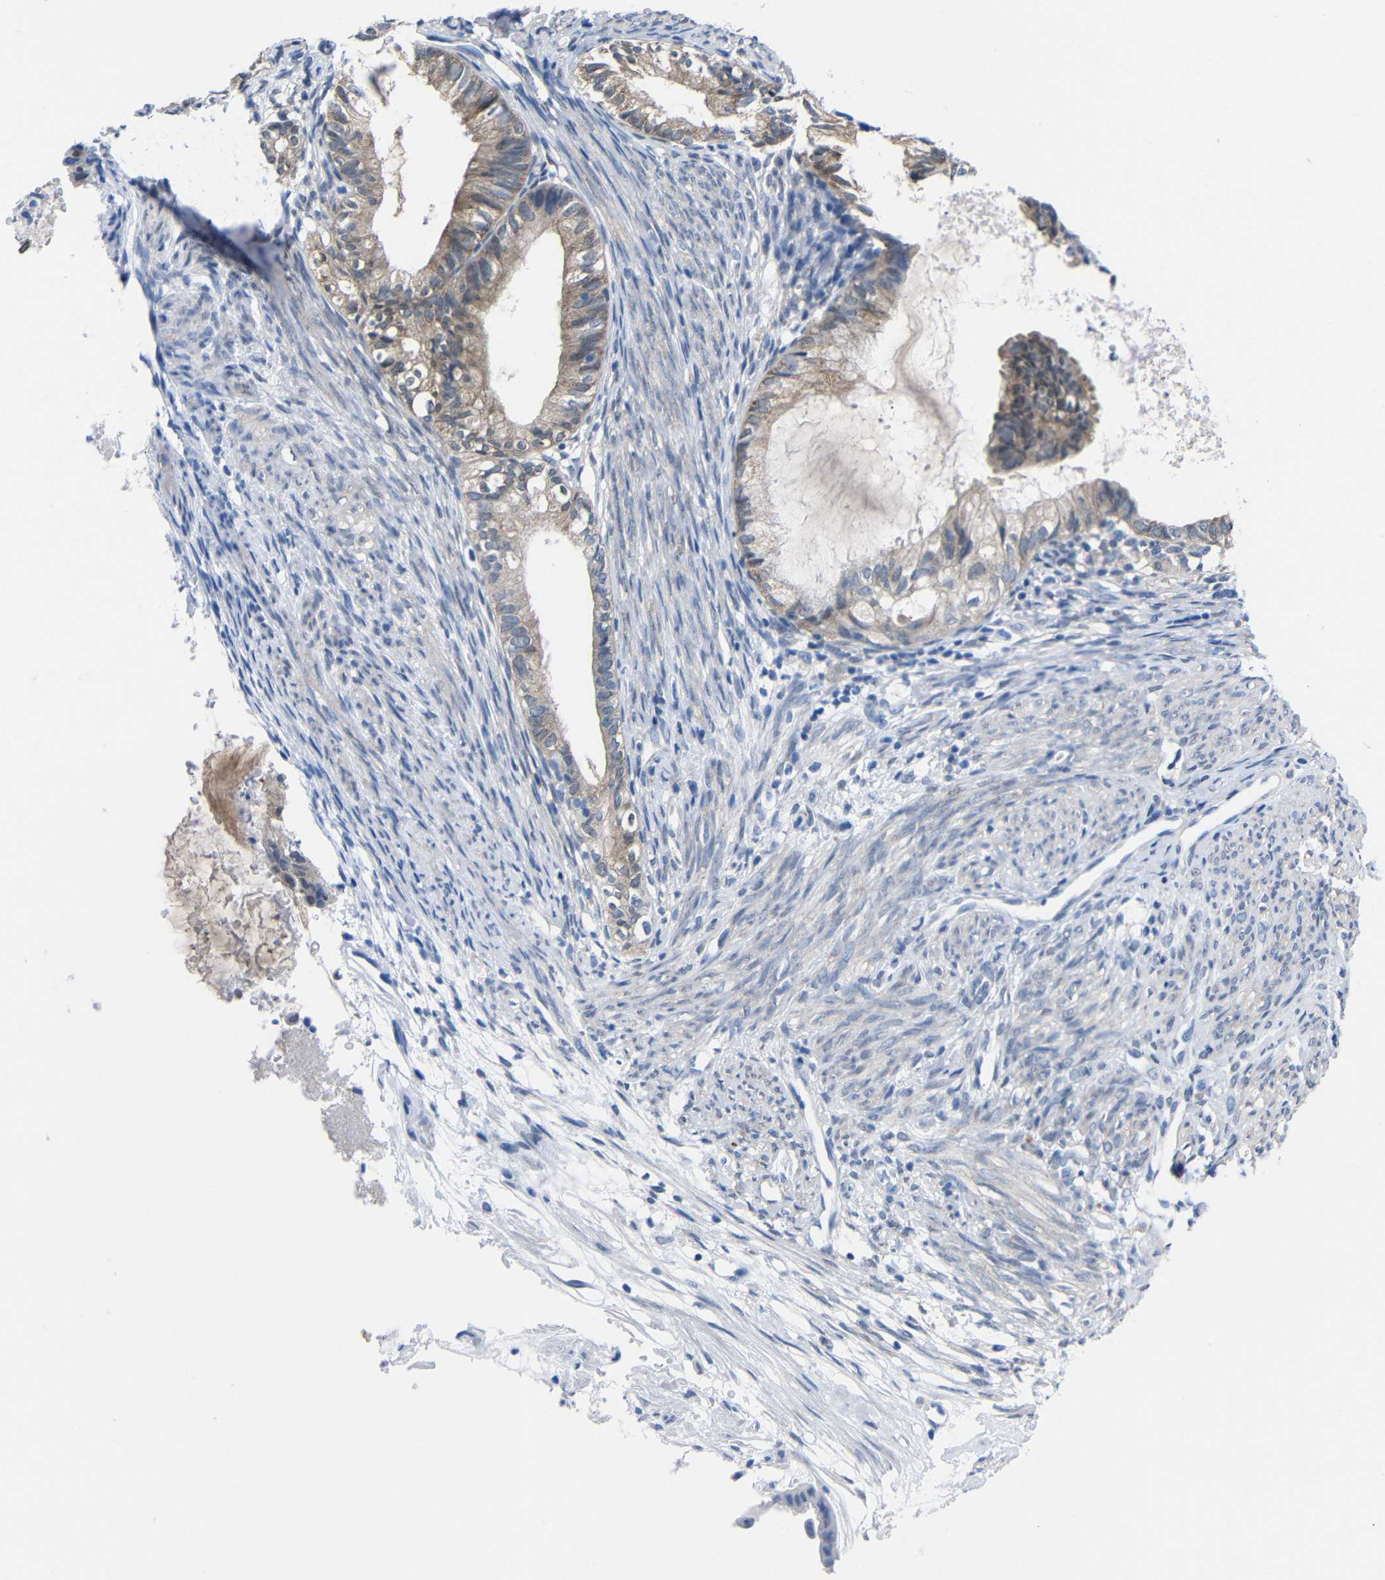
{"staining": {"intensity": "moderate", "quantity": ">75%", "location": "cytoplasmic/membranous"}, "tissue": "cervical cancer", "cell_type": "Tumor cells", "image_type": "cancer", "snomed": [{"axis": "morphology", "description": "Normal tissue, NOS"}, {"axis": "morphology", "description": "Adenocarcinoma, NOS"}, {"axis": "topography", "description": "Cervix"}, {"axis": "topography", "description": "Endometrium"}], "caption": "Brown immunohistochemical staining in adenocarcinoma (cervical) exhibits moderate cytoplasmic/membranous positivity in approximately >75% of tumor cells.", "gene": "PEBP1", "patient": {"sex": "female", "age": 86}}